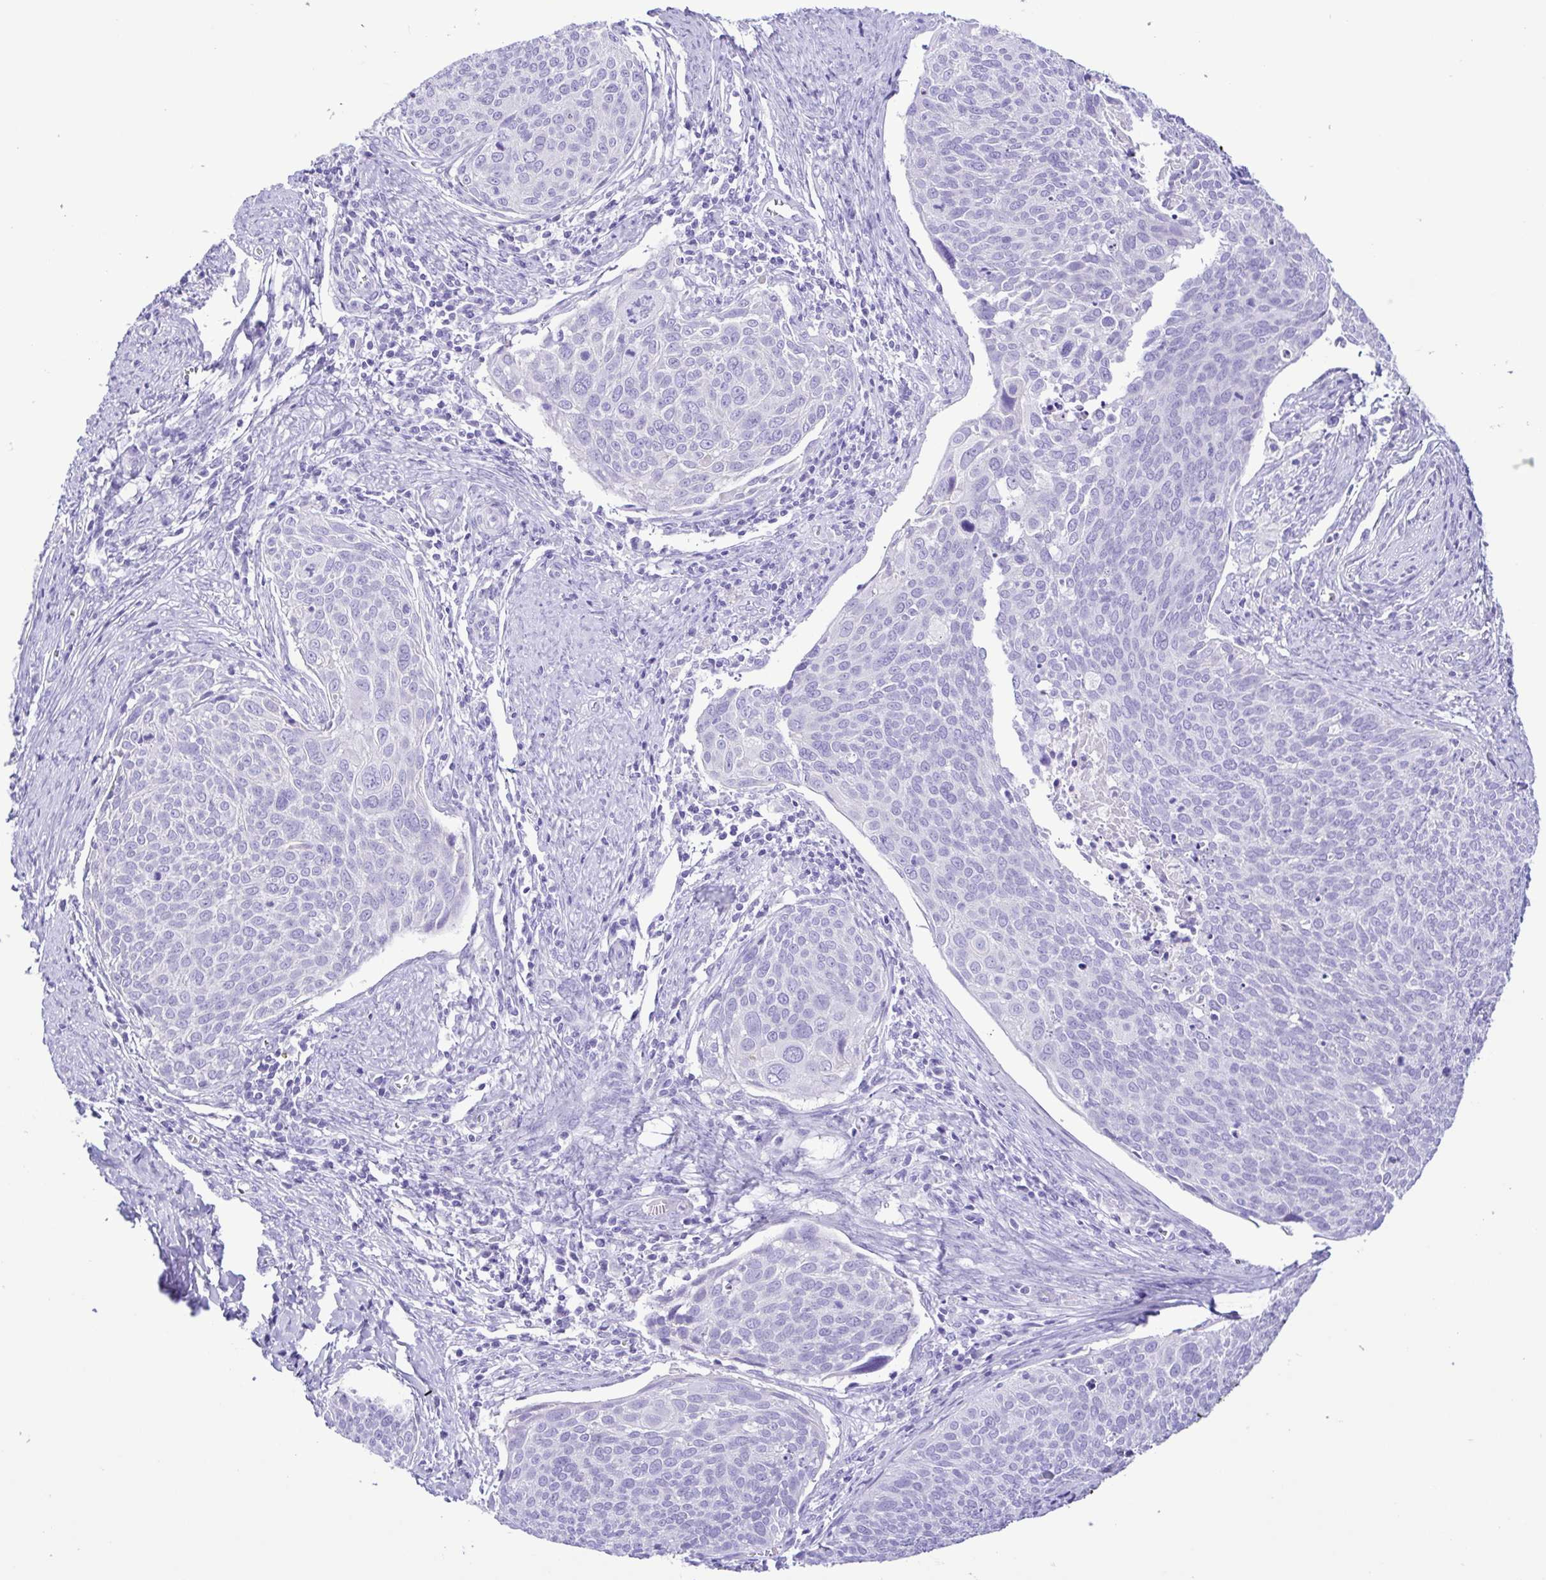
{"staining": {"intensity": "negative", "quantity": "none", "location": "none"}, "tissue": "cervical cancer", "cell_type": "Tumor cells", "image_type": "cancer", "snomed": [{"axis": "morphology", "description": "Squamous cell carcinoma, NOS"}, {"axis": "topography", "description": "Cervix"}], "caption": "IHC histopathology image of human squamous cell carcinoma (cervical) stained for a protein (brown), which exhibits no staining in tumor cells.", "gene": "OVGP1", "patient": {"sex": "female", "age": 39}}